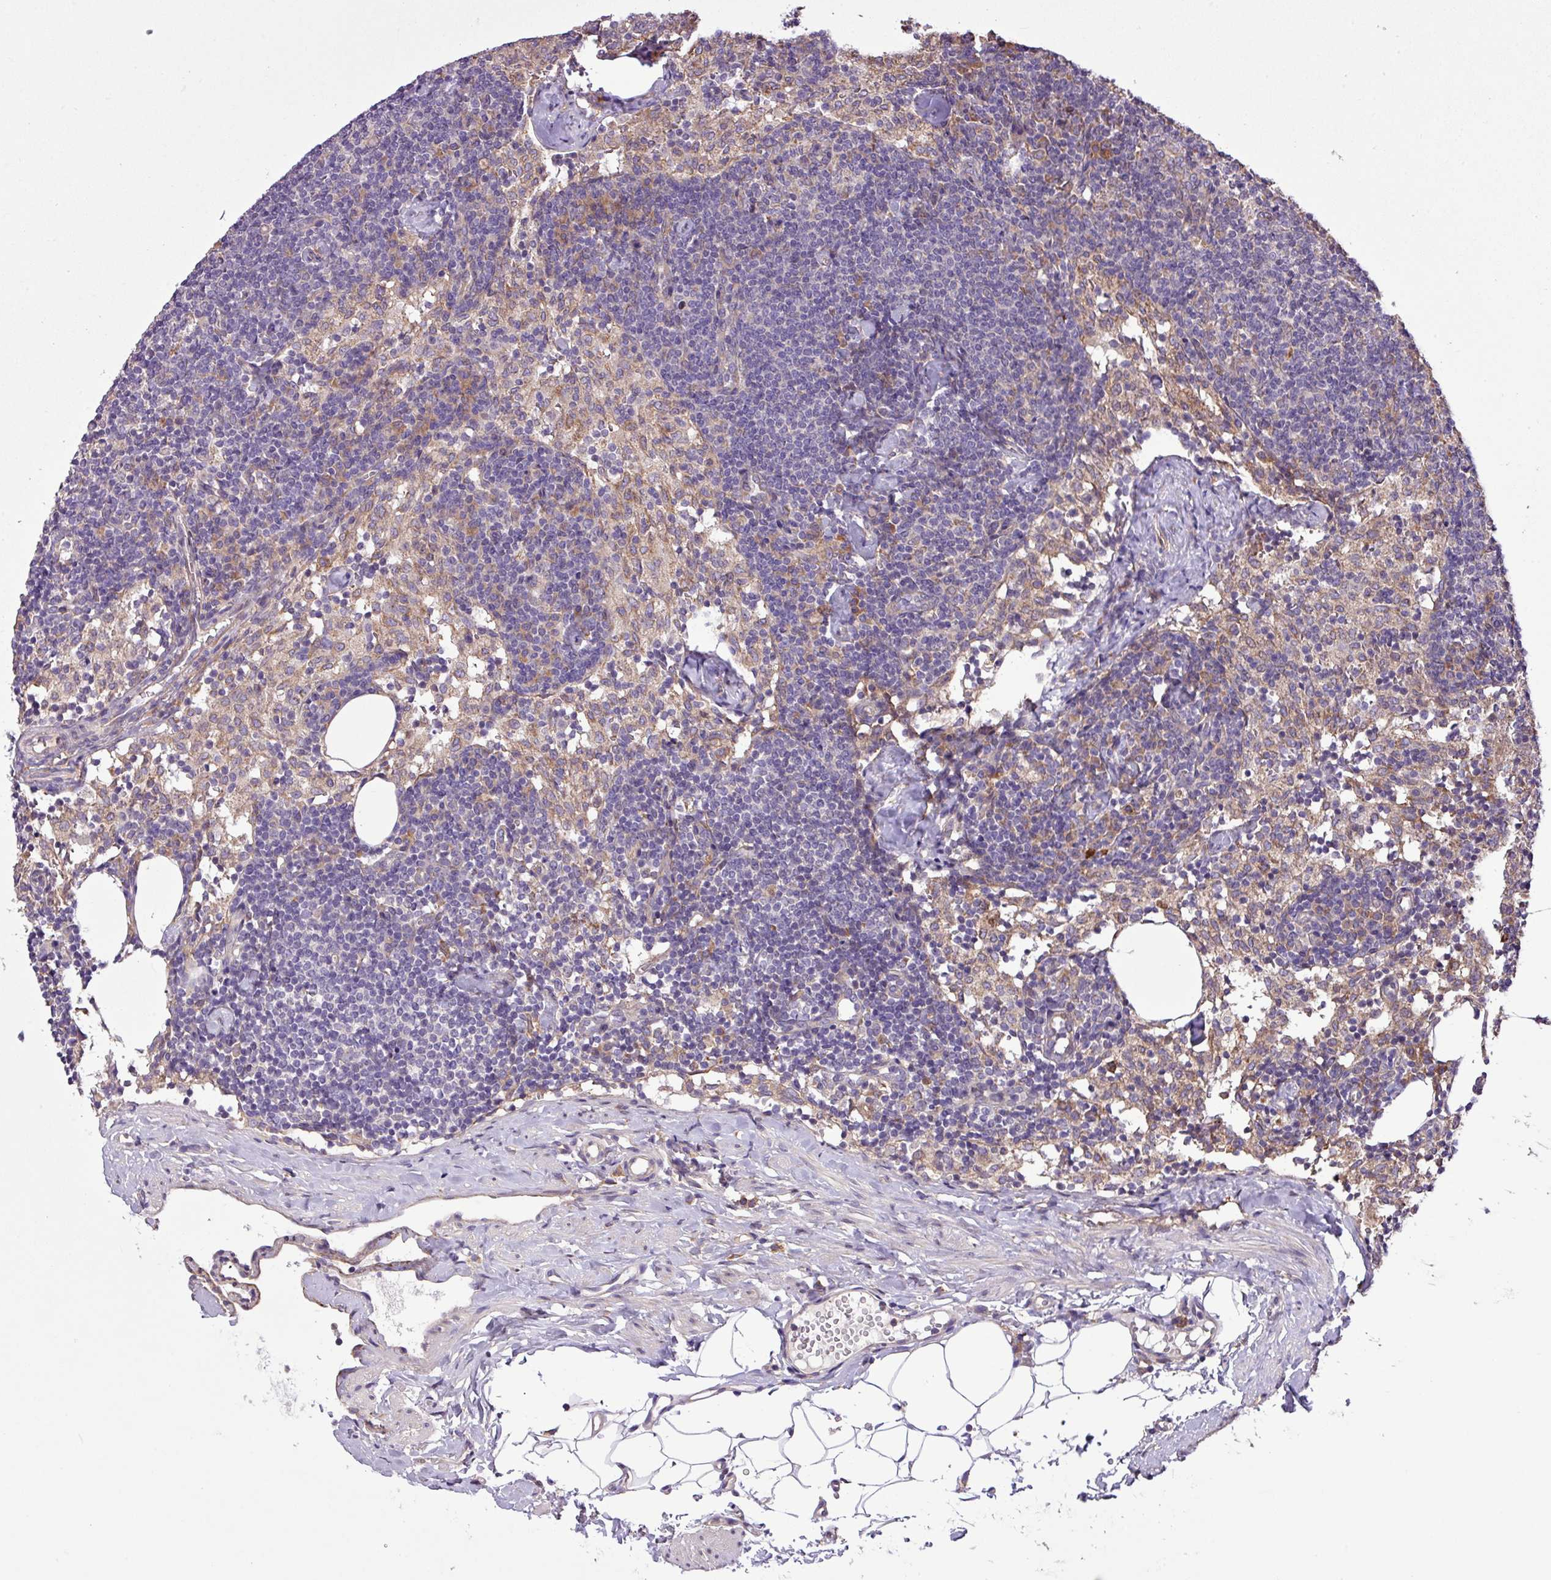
{"staining": {"intensity": "negative", "quantity": "none", "location": "none"}, "tissue": "lymph node", "cell_type": "Germinal center cells", "image_type": "normal", "snomed": [{"axis": "morphology", "description": "Normal tissue, NOS"}, {"axis": "topography", "description": "Lymph node"}], "caption": "This micrograph is of normal lymph node stained with IHC to label a protein in brown with the nuclei are counter-stained blue. There is no positivity in germinal center cells.", "gene": "MEGF6", "patient": {"sex": "female", "age": 52}}